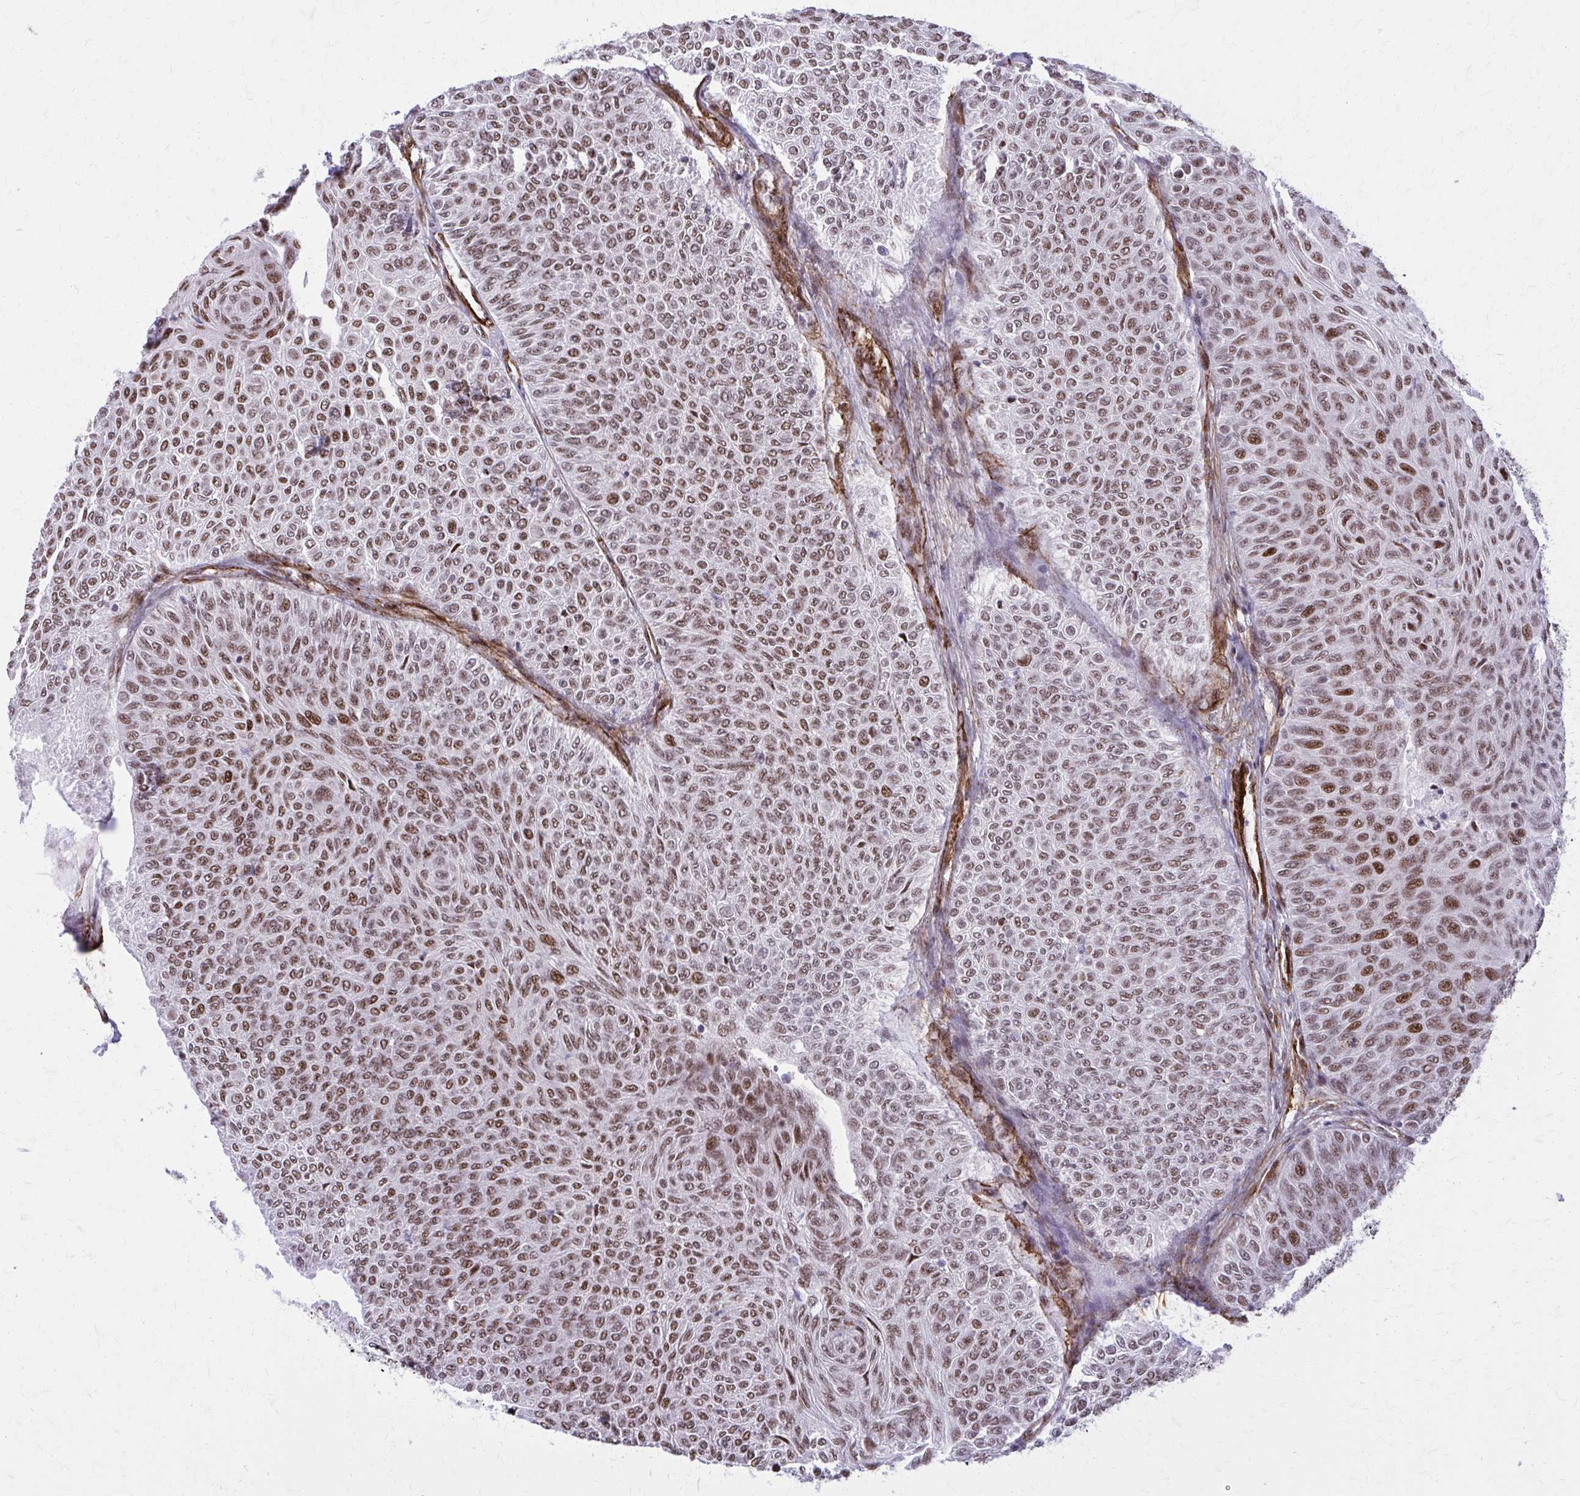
{"staining": {"intensity": "moderate", "quantity": ">75%", "location": "nuclear"}, "tissue": "urothelial cancer", "cell_type": "Tumor cells", "image_type": "cancer", "snomed": [{"axis": "morphology", "description": "Urothelial carcinoma, Low grade"}, {"axis": "topography", "description": "Urinary bladder"}], "caption": "Urothelial cancer stained with a protein marker exhibits moderate staining in tumor cells.", "gene": "NRBF2", "patient": {"sex": "male", "age": 78}}